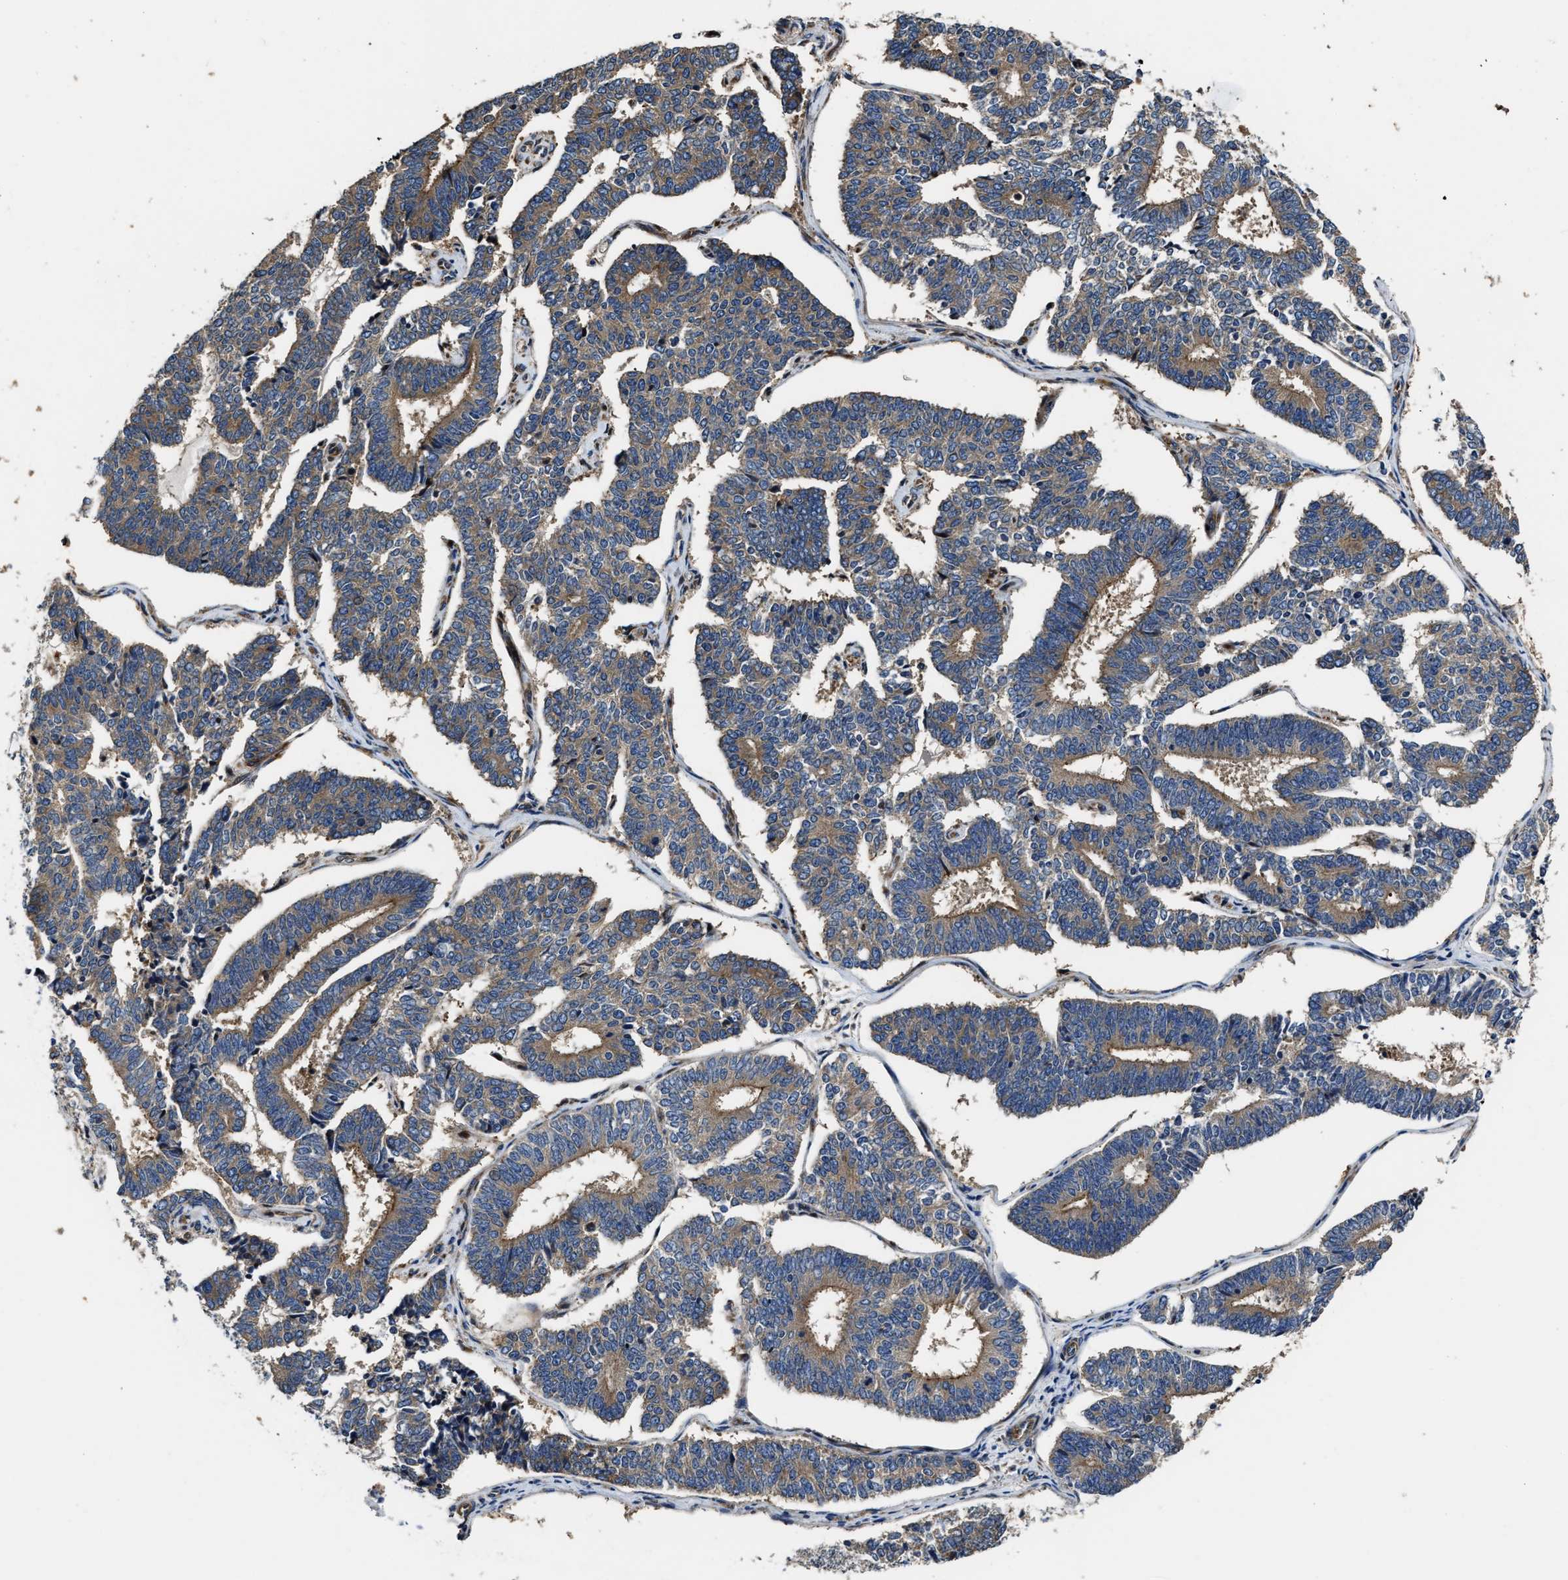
{"staining": {"intensity": "moderate", "quantity": ">75%", "location": "cytoplasmic/membranous"}, "tissue": "endometrial cancer", "cell_type": "Tumor cells", "image_type": "cancer", "snomed": [{"axis": "morphology", "description": "Adenocarcinoma, NOS"}, {"axis": "topography", "description": "Endometrium"}], "caption": "The immunohistochemical stain highlights moderate cytoplasmic/membranous staining in tumor cells of endometrial adenocarcinoma tissue. (brown staining indicates protein expression, while blue staining denotes nuclei).", "gene": "PTAR1", "patient": {"sex": "female", "age": 70}}